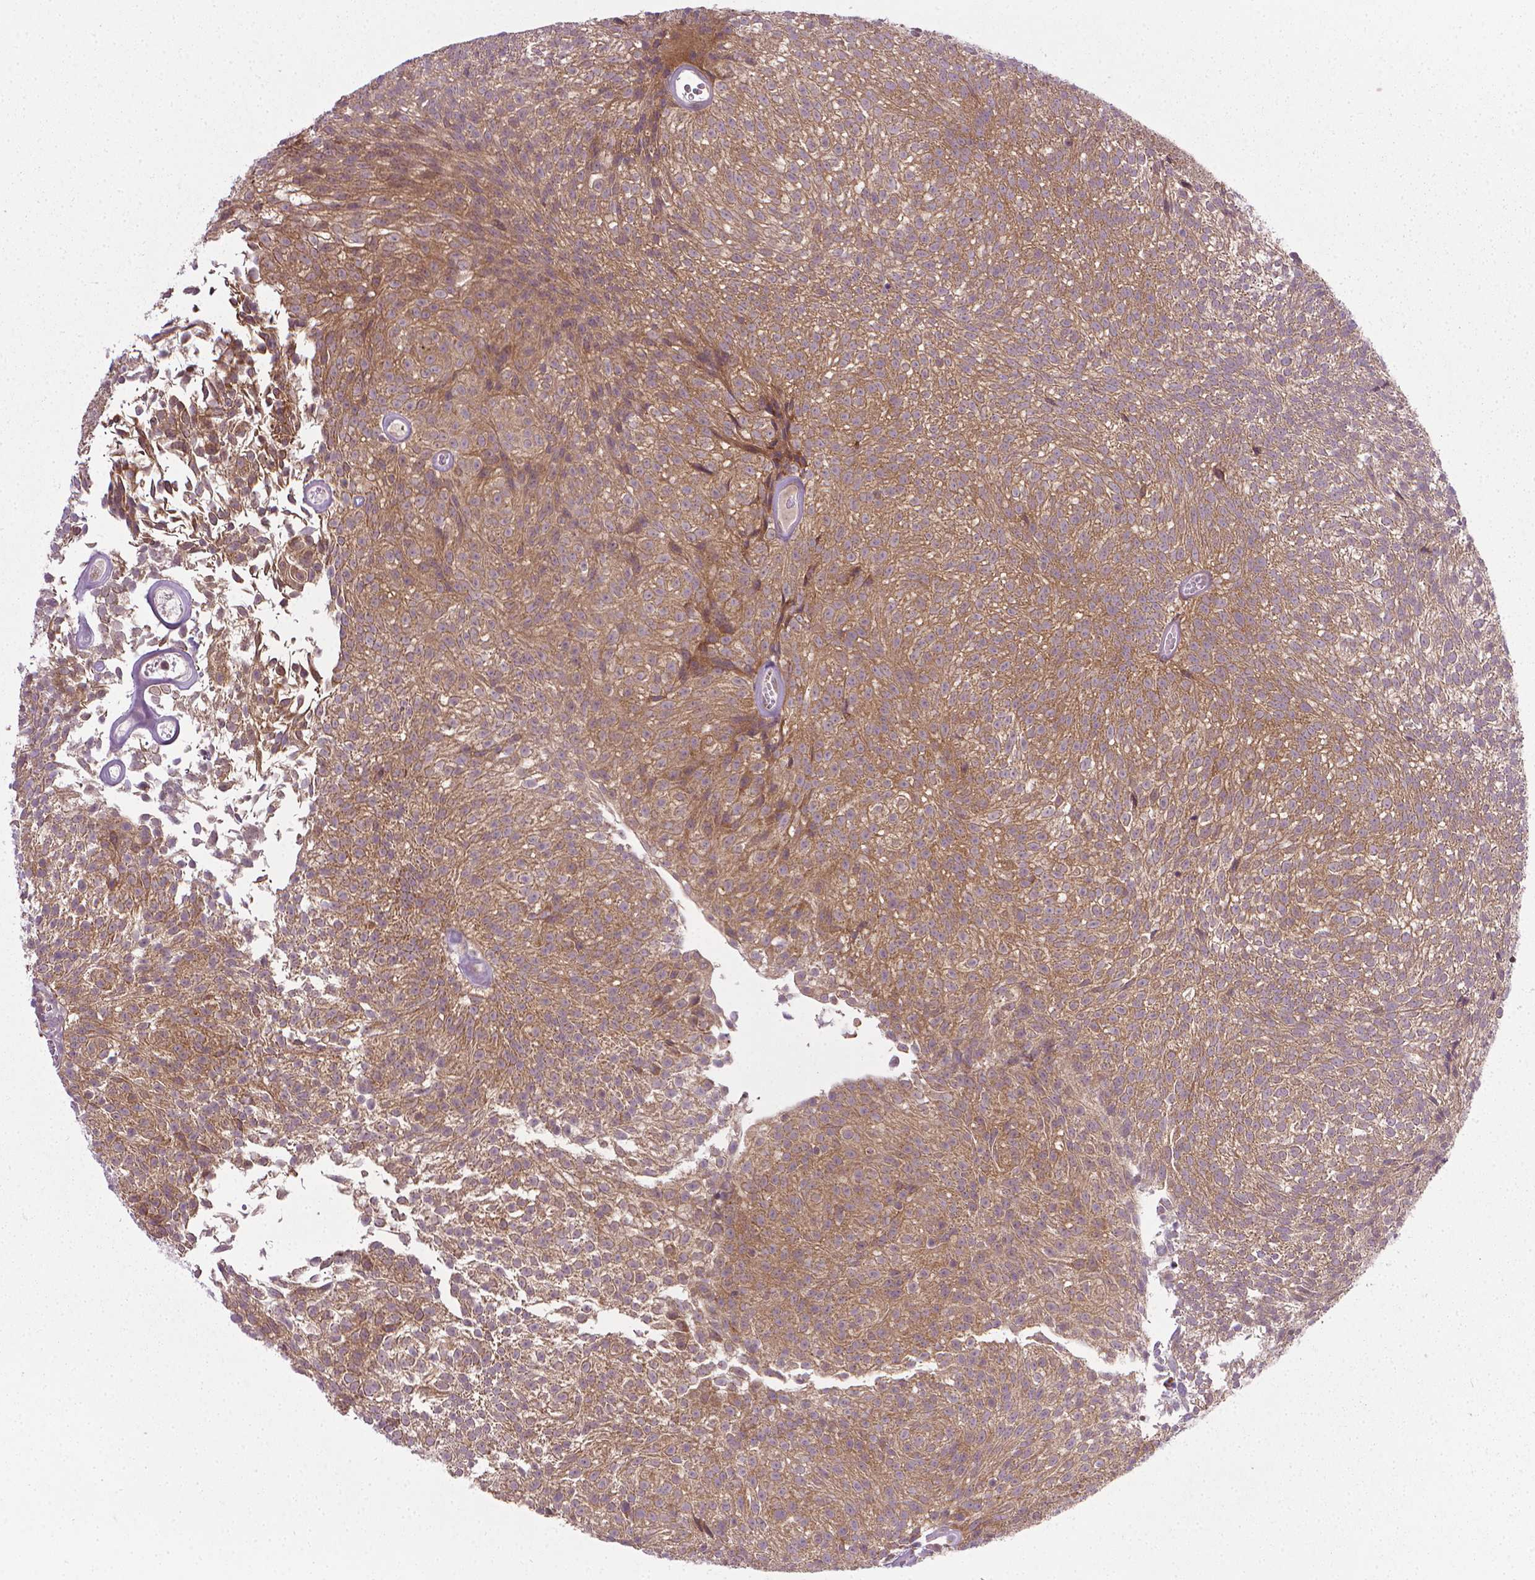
{"staining": {"intensity": "moderate", "quantity": ">75%", "location": "cytoplasmic/membranous"}, "tissue": "urothelial cancer", "cell_type": "Tumor cells", "image_type": "cancer", "snomed": [{"axis": "morphology", "description": "Urothelial carcinoma, Low grade"}, {"axis": "topography", "description": "Urinary bladder"}], "caption": "Protein expression analysis of human urothelial cancer reveals moderate cytoplasmic/membranous staining in approximately >75% of tumor cells.", "gene": "PRAG1", "patient": {"sex": "male", "age": 77}}